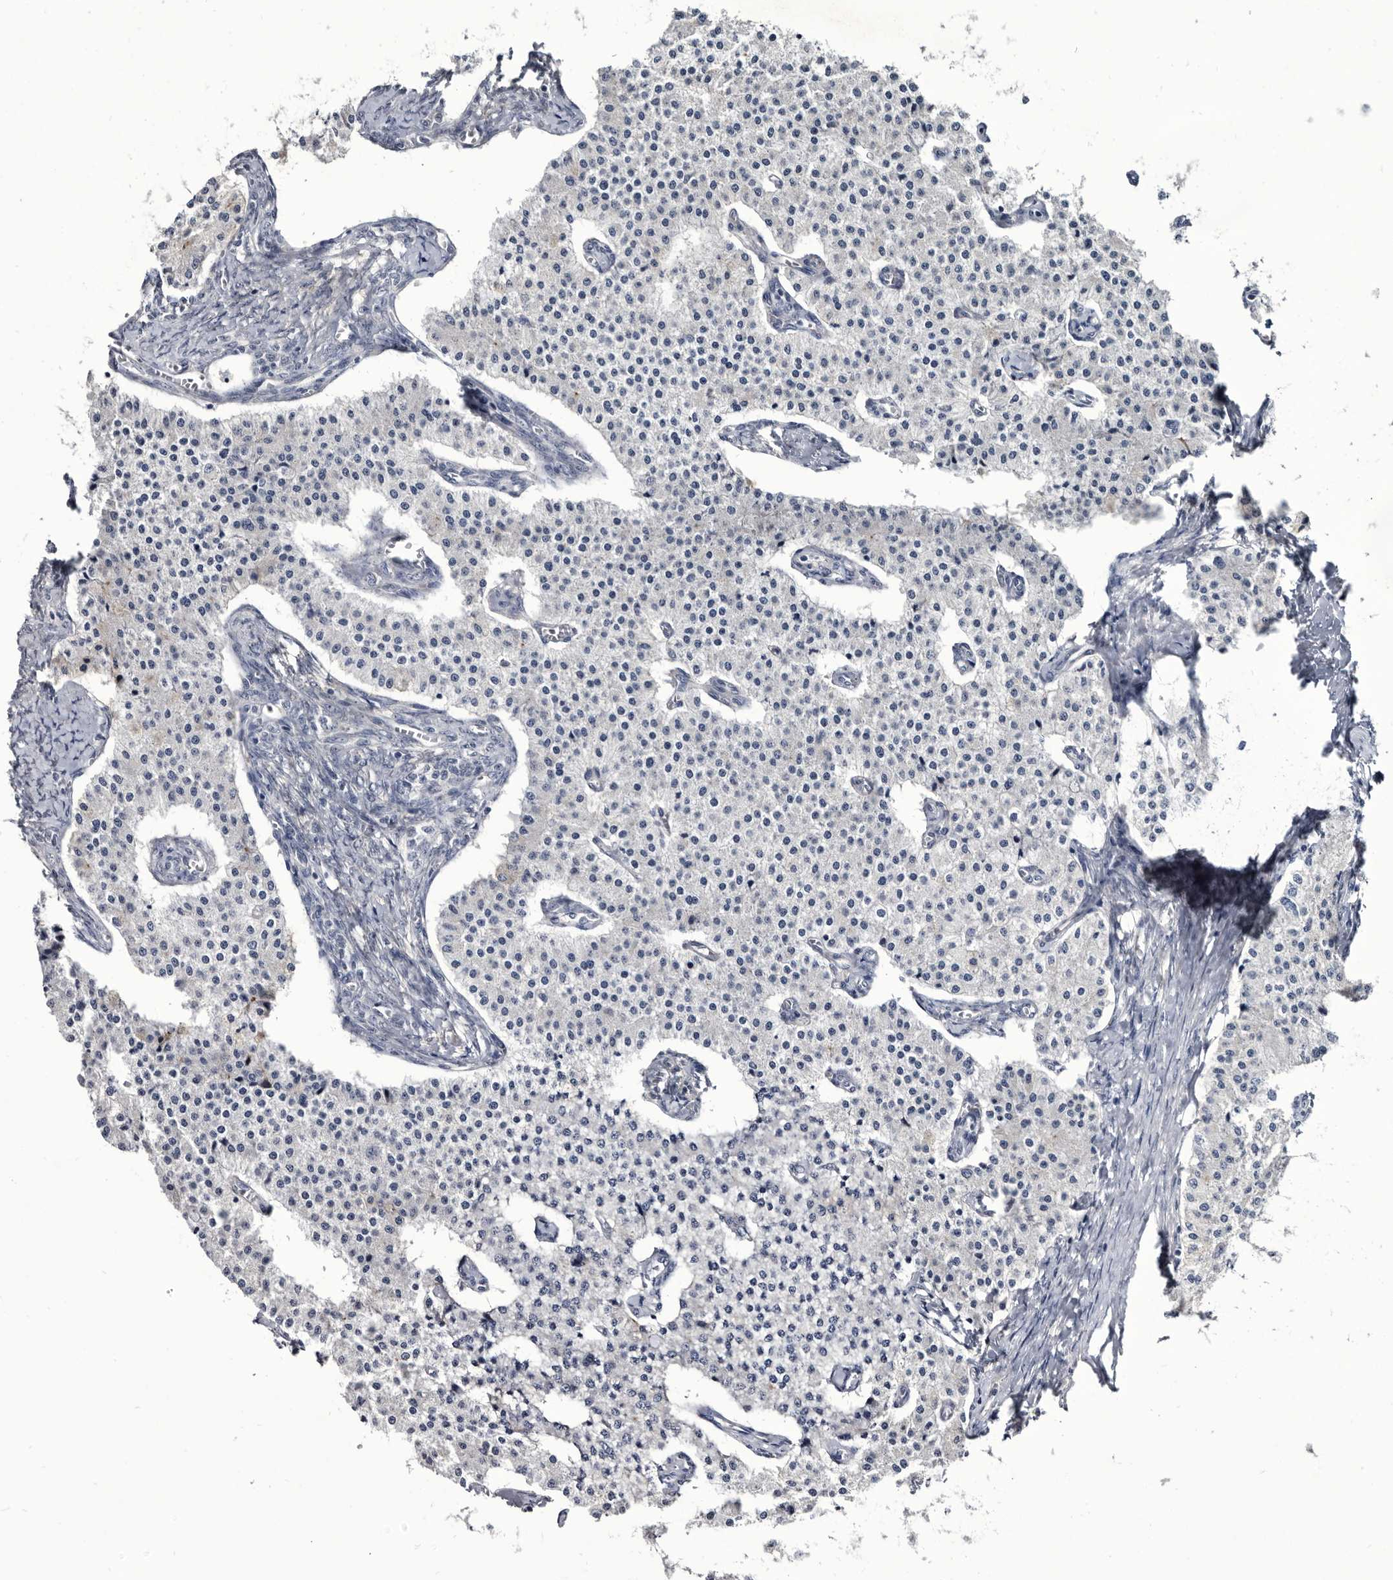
{"staining": {"intensity": "negative", "quantity": "none", "location": "none"}, "tissue": "carcinoid", "cell_type": "Tumor cells", "image_type": "cancer", "snomed": [{"axis": "morphology", "description": "Carcinoid, malignant, NOS"}, {"axis": "topography", "description": "Colon"}], "caption": "Tumor cells are negative for brown protein staining in carcinoid.", "gene": "PROM1", "patient": {"sex": "female", "age": 52}}